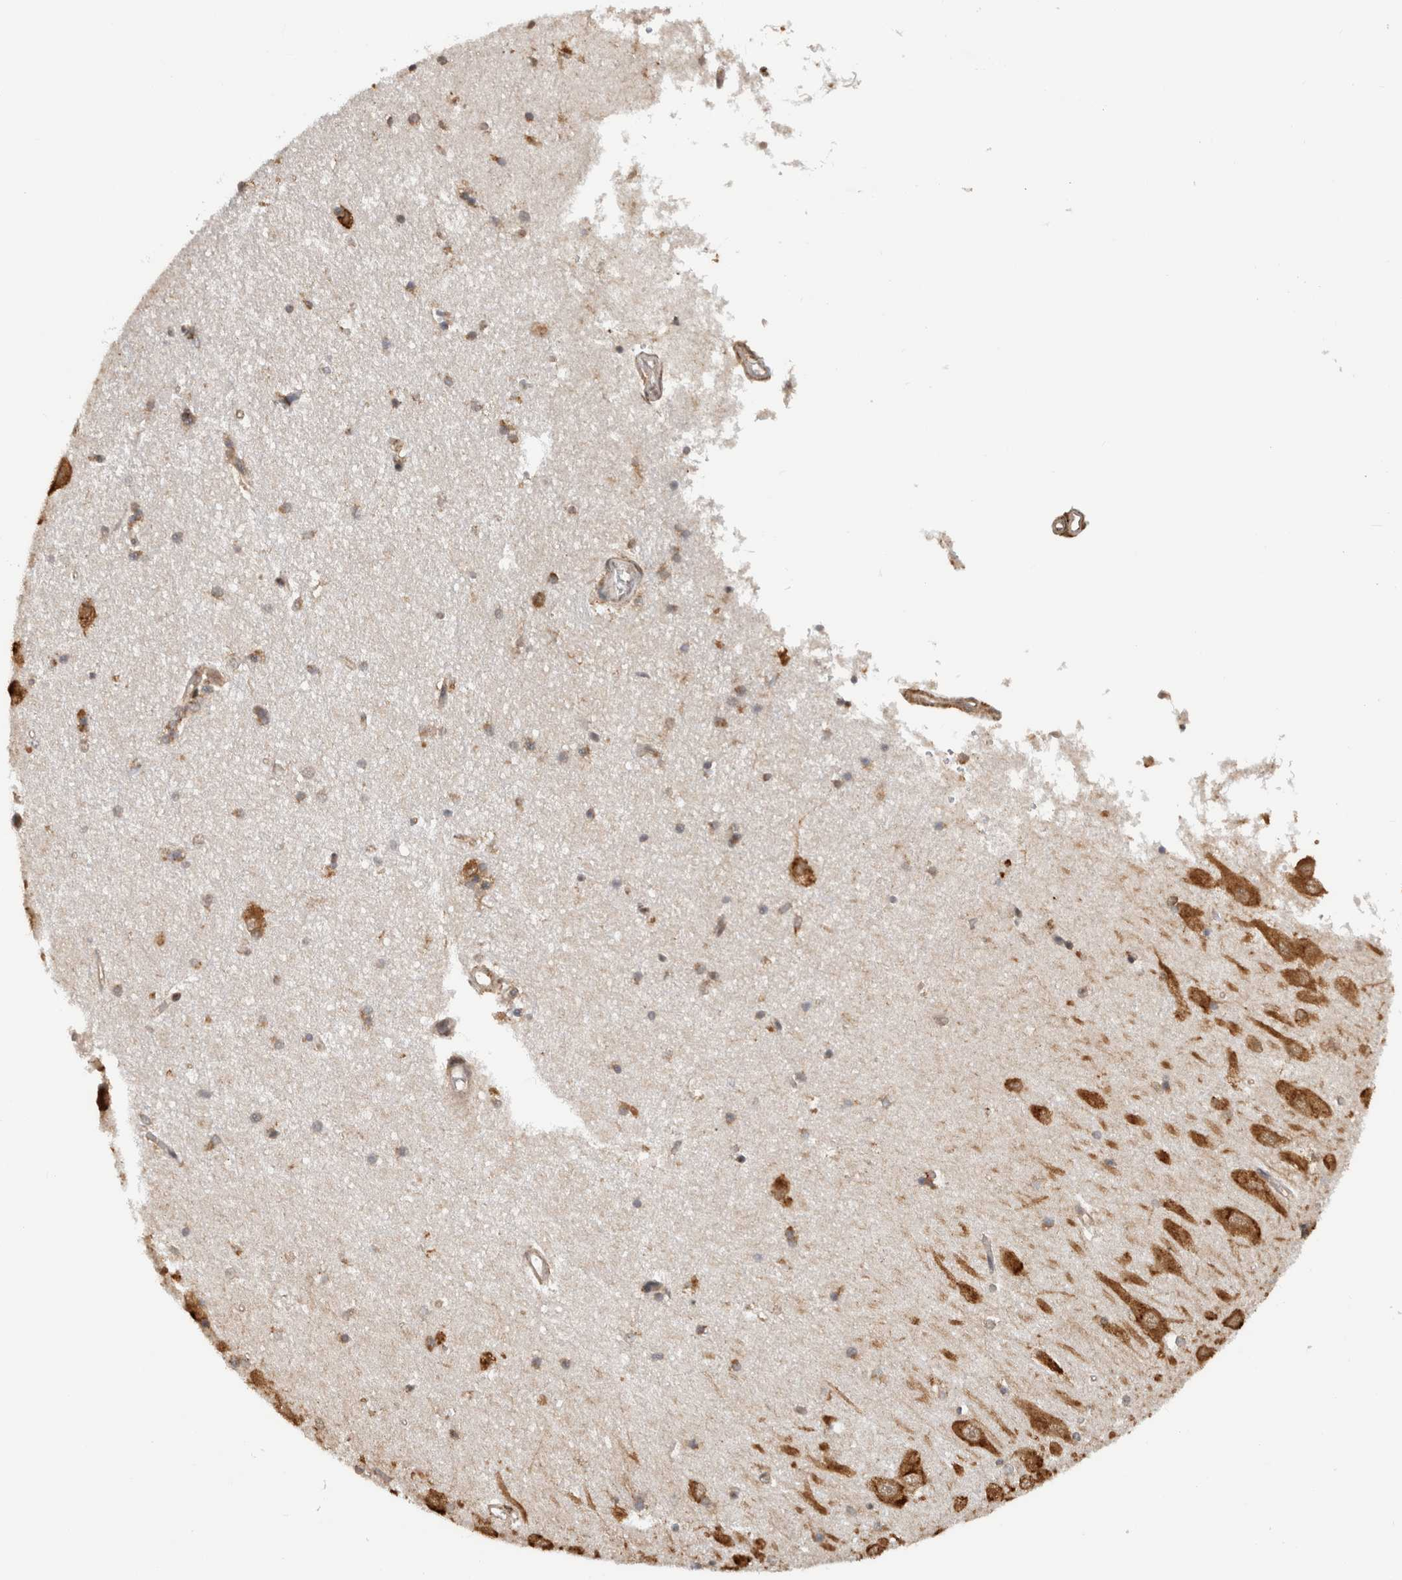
{"staining": {"intensity": "moderate", "quantity": "25%-75%", "location": "cytoplasmic/membranous"}, "tissue": "hippocampus", "cell_type": "Glial cells", "image_type": "normal", "snomed": [{"axis": "morphology", "description": "Normal tissue, NOS"}, {"axis": "topography", "description": "Hippocampus"}], "caption": "Immunohistochemical staining of unremarkable hippocampus demonstrates medium levels of moderate cytoplasmic/membranous positivity in approximately 25%-75% of glial cells.", "gene": "MS4A7", "patient": {"sex": "male", "age": 45}}